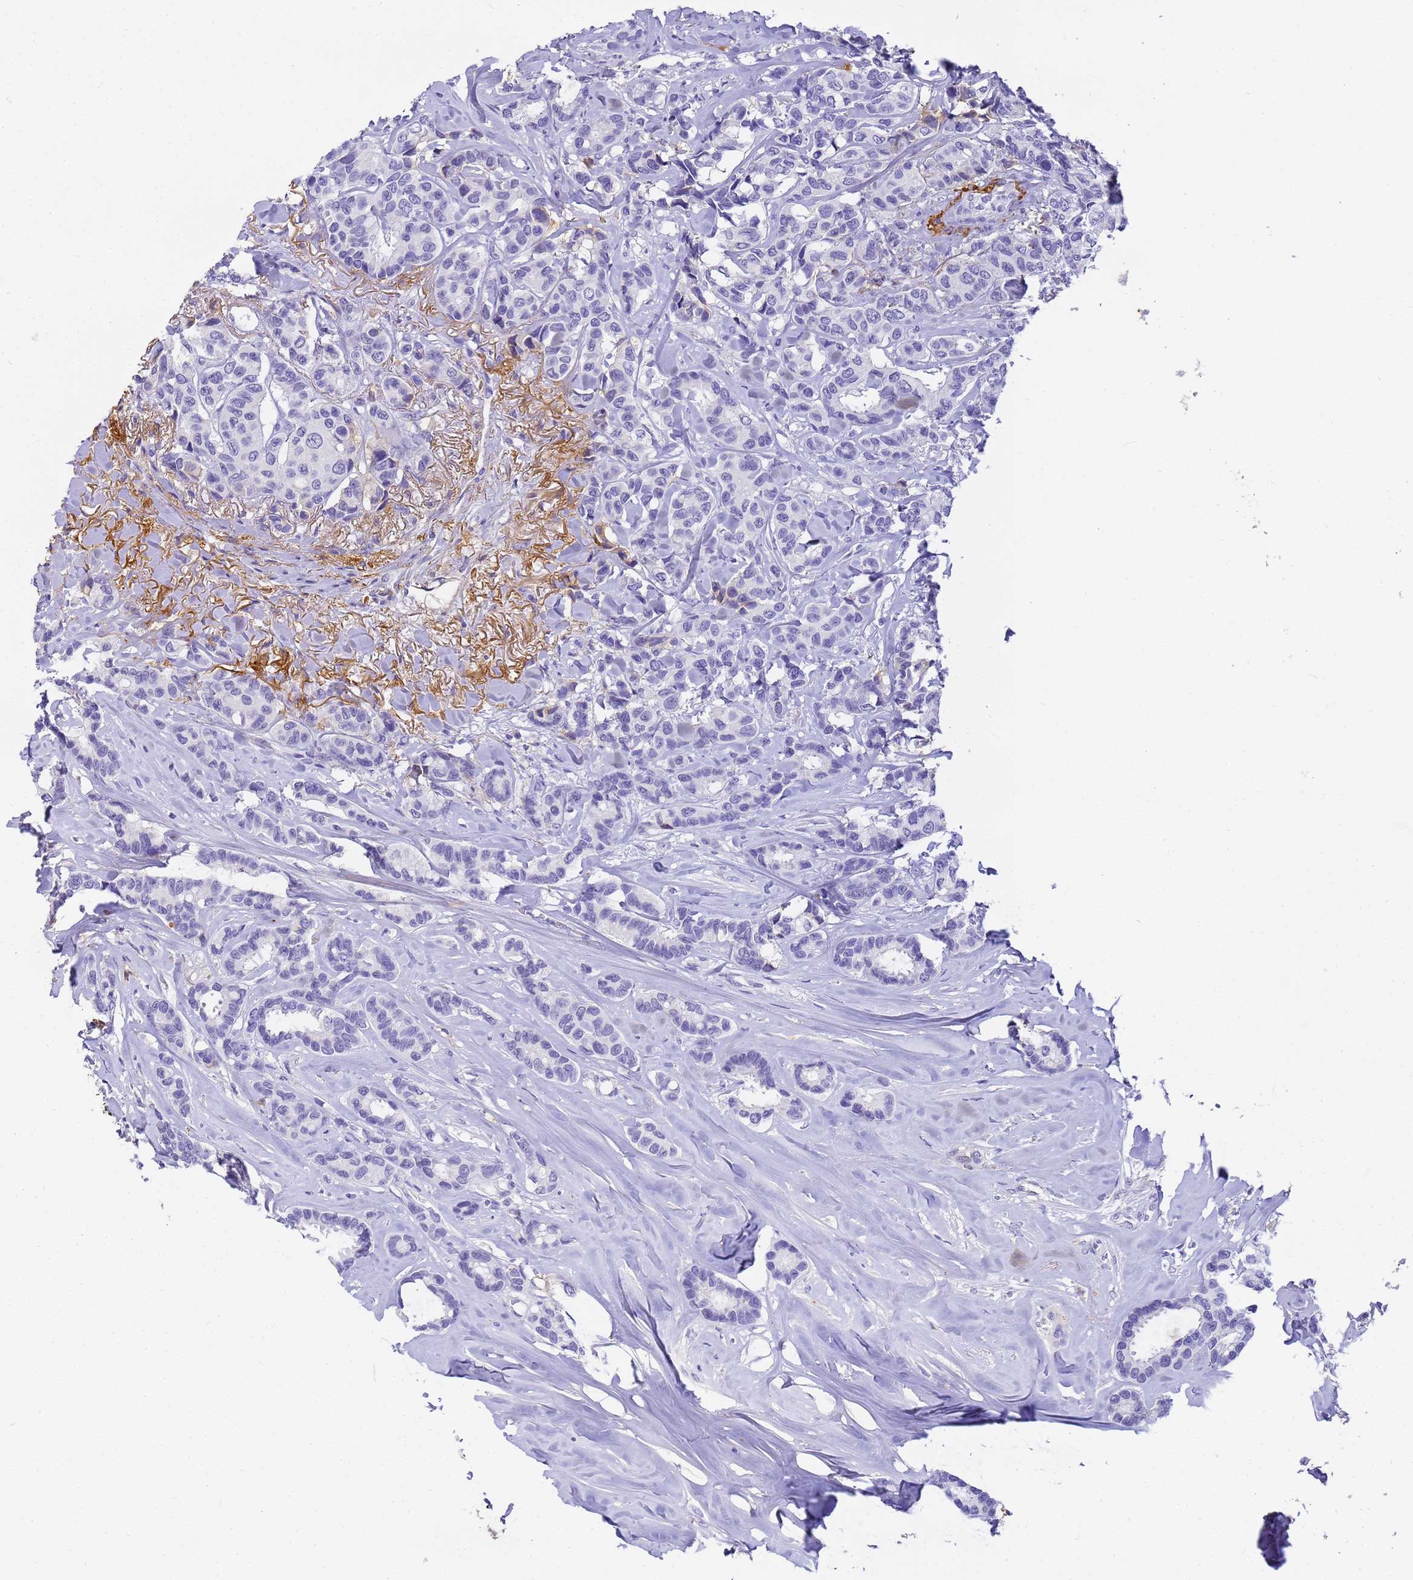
{"staining": {"intensity": "negative", "quantity": "none", "location": "none"}, "tissue": "breast cancer", "cell_type": "Tumor cells", "image_type": "cancer", "snomed": [{"axis": "morphology", "description": "Duct carcinoma"}, {"axis": "topography", "description": "Breast"}], "caption": "Breast cancer (infiltrating ductal carcinoma) was stained to show a protein in brown. There is no significant expression in tumor cells.", "gene": "CFHR2", "patient": {"sex": "female", "age": 87}}